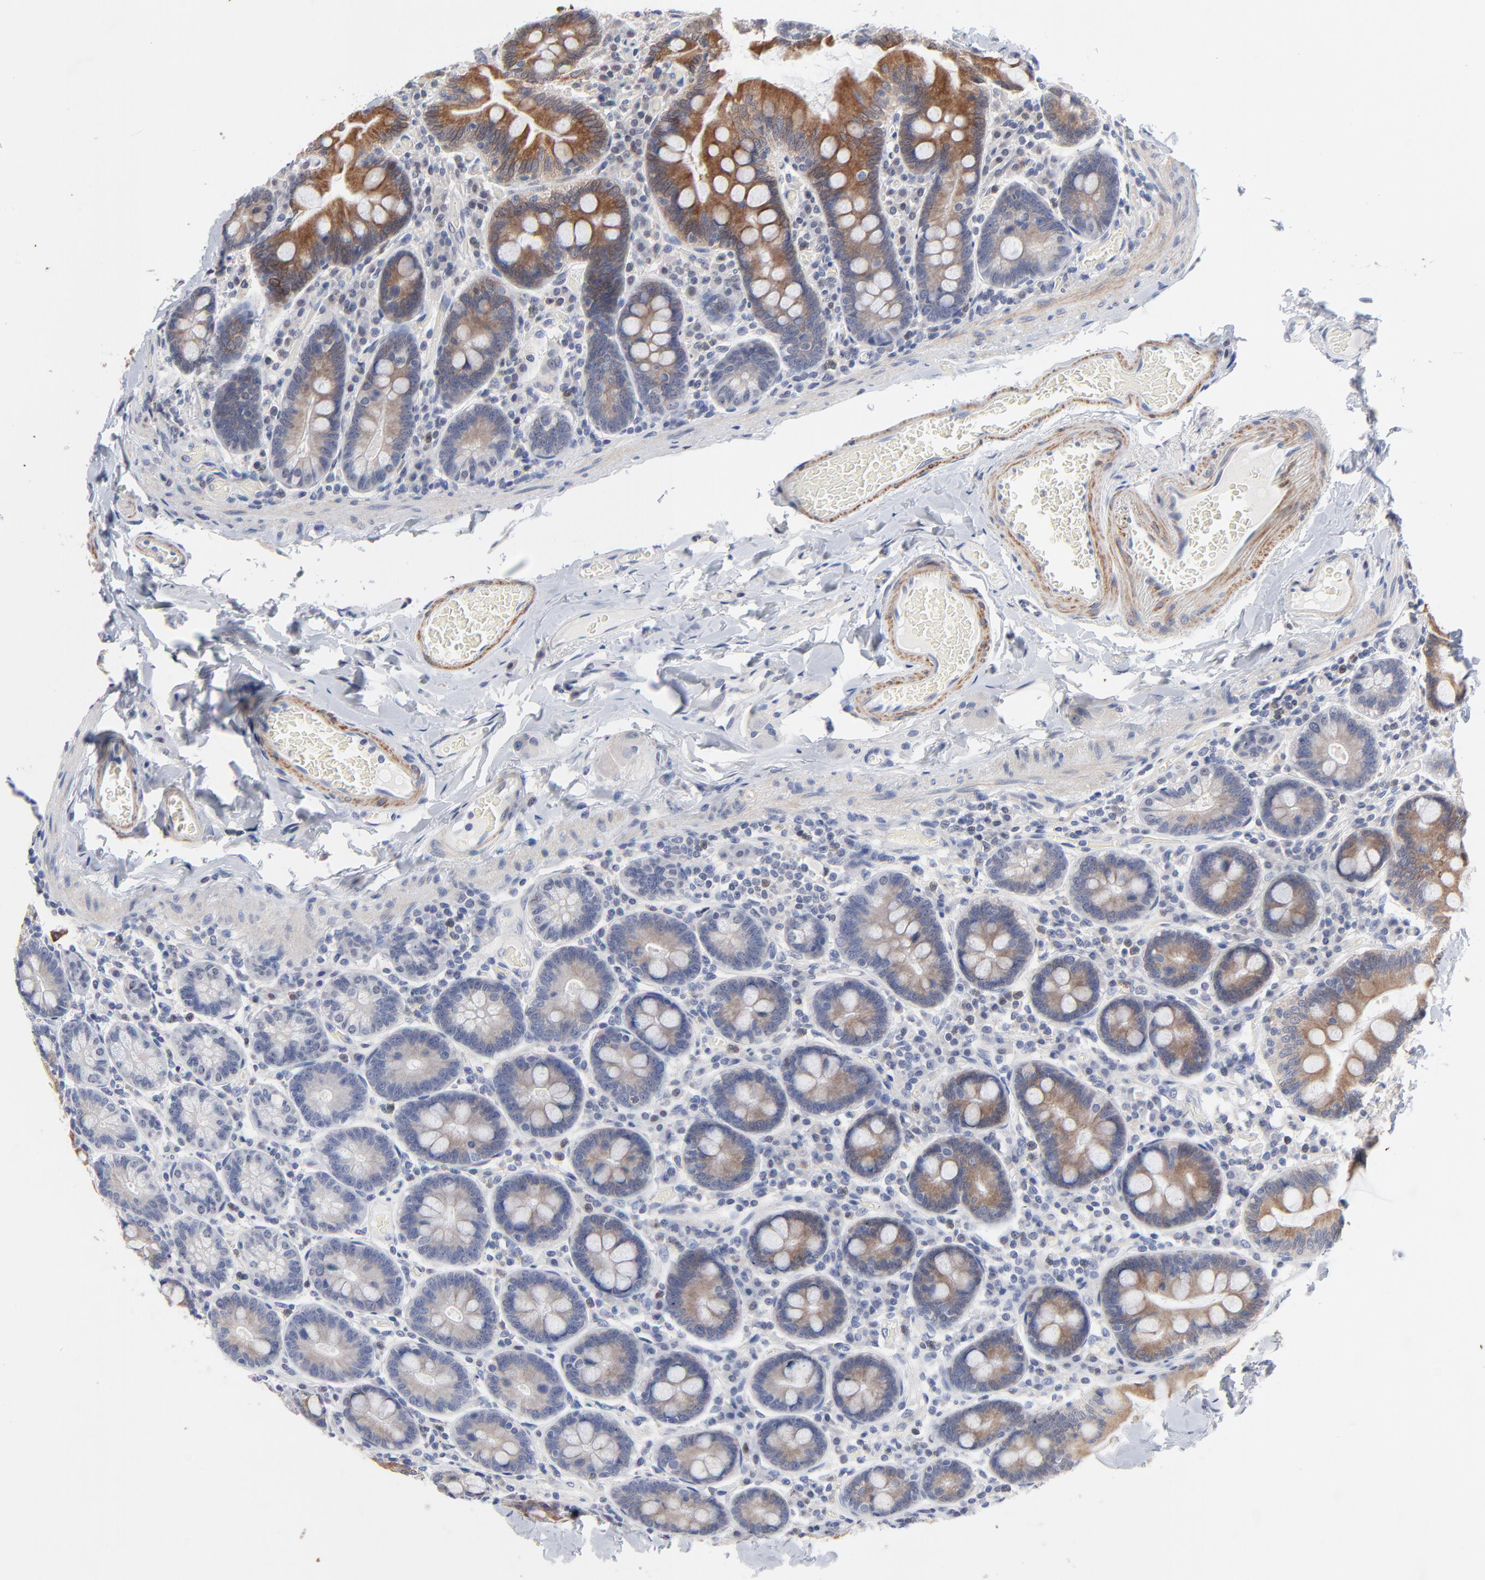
{"staining": {"intensity": "moderate", "quantity": ">75%", "location": "cytoplasmic/membranous"}, "tissue": "duodenum", "cell_type": "Glandular cells", "image_type": "normal", "snomed": [{"axis": "morphology", "description": "Normal tissue, NOS"}, {"axis": "topography", "description": "Duodenum"}], "caption": "Immunohistochemical staining of normal human duodenum reveals moderate cytoplasmic/membranous protein positivity in about >75% of glandular cells. The staining is performed using DAB brown chromogen to label protein expression. The nuclei are counter-stained blue using hematoxylin.", "gene": "AADAC", "patient": {"sex": "male", "age": 66}}